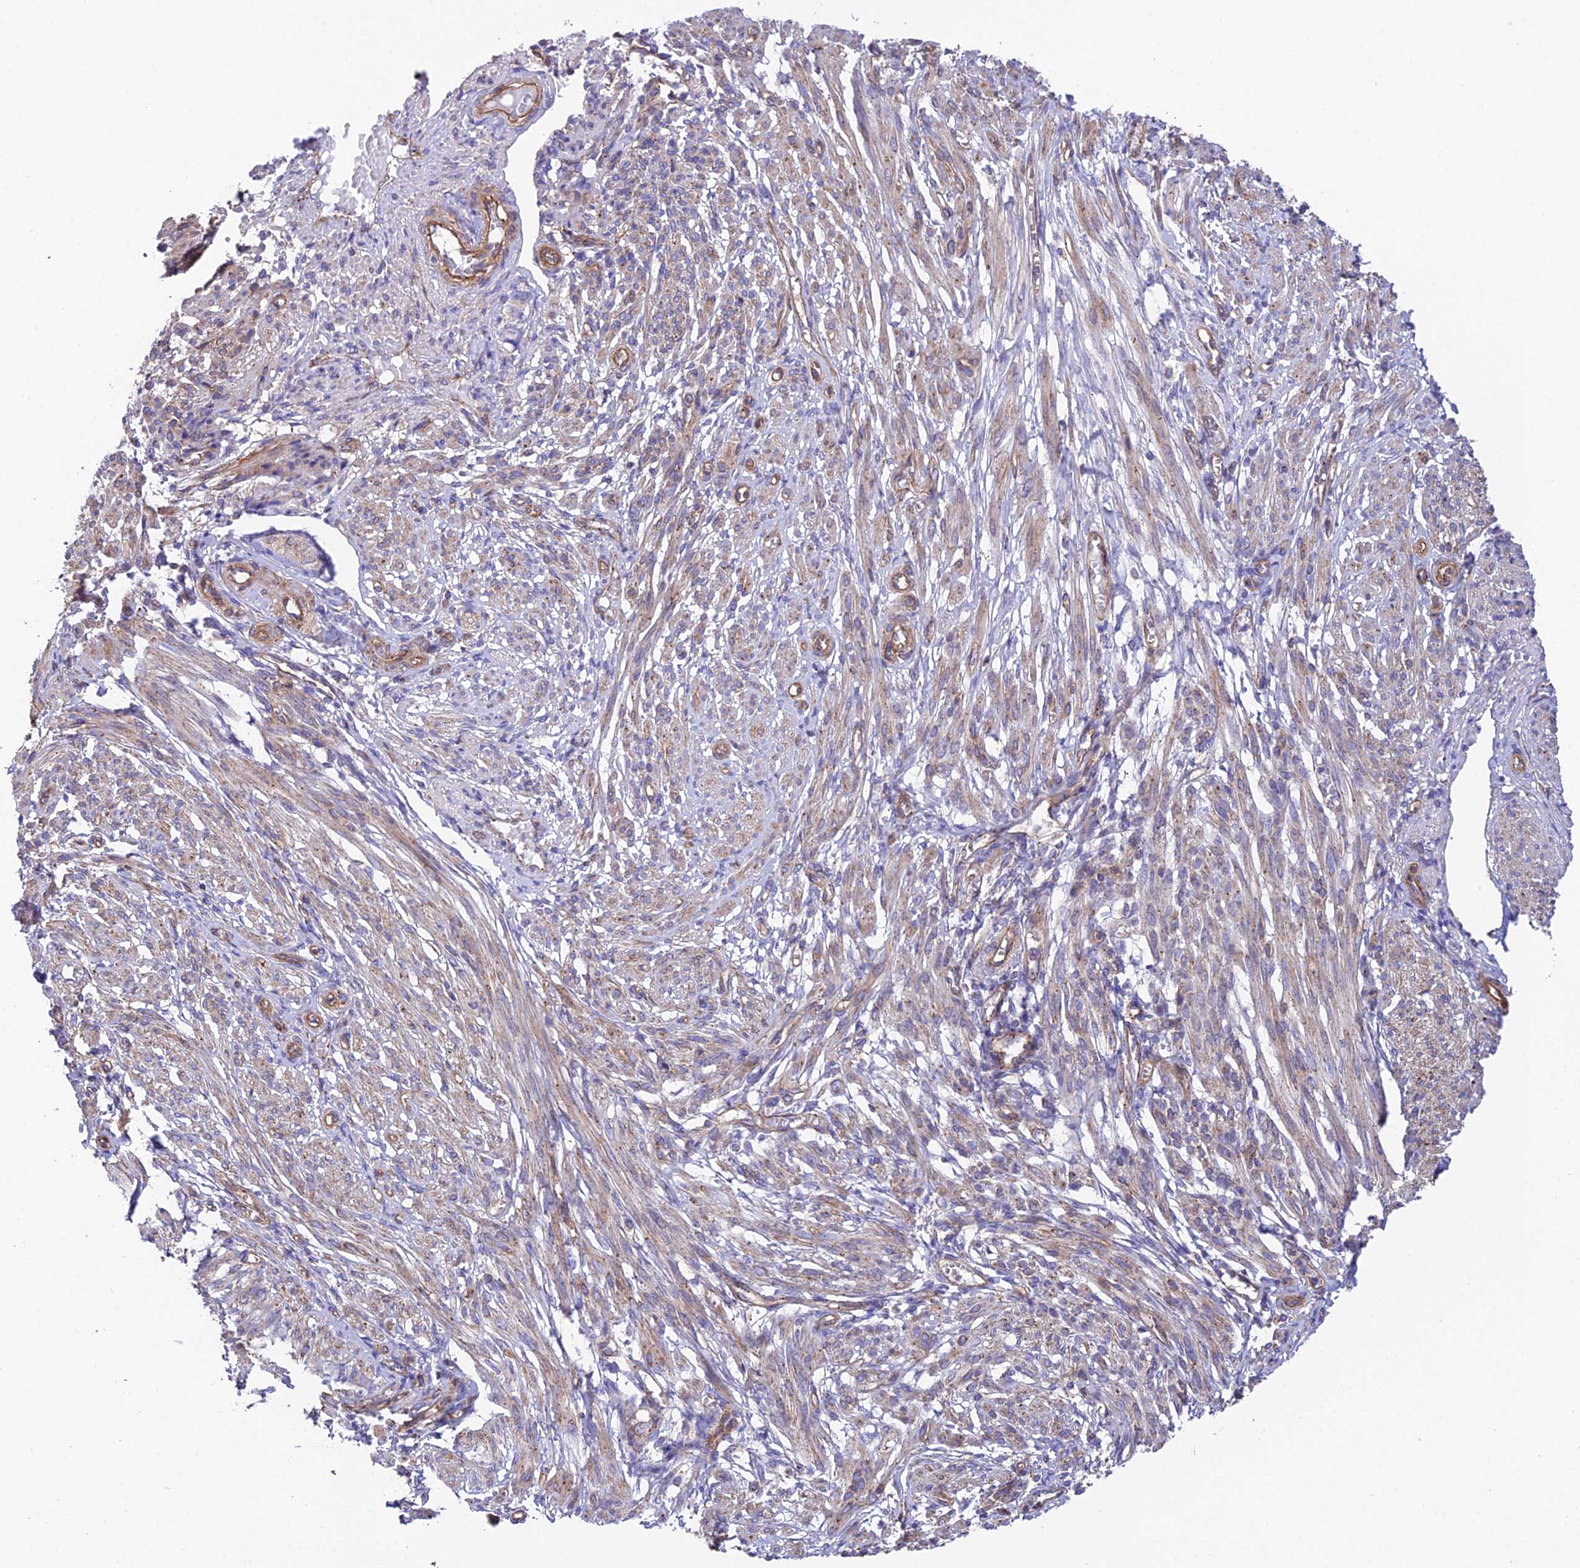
{"staining": {"intensity": "moderate", "quantity": "25%-75%", "location": "cytoplasmic/membranous"}, "tissue": "smooth muscle", "cell_type": "Smooth muscle cells", "image_type": "normal", "snomed": [{"axis": "morphology", "description": "Normal tissue, NOS"}, {"axis": "topography", "description": "Smooth muscle"}], "caption": "Immunohistochemical staining of unremarkable human smooth muscle displays medium levels of moderate cytoplasmic/membranous positivity in approximately 25%-75% of smooth muscle cells.", "gene": "QRFP", "patient": {"sex": "female", "age": 39}}